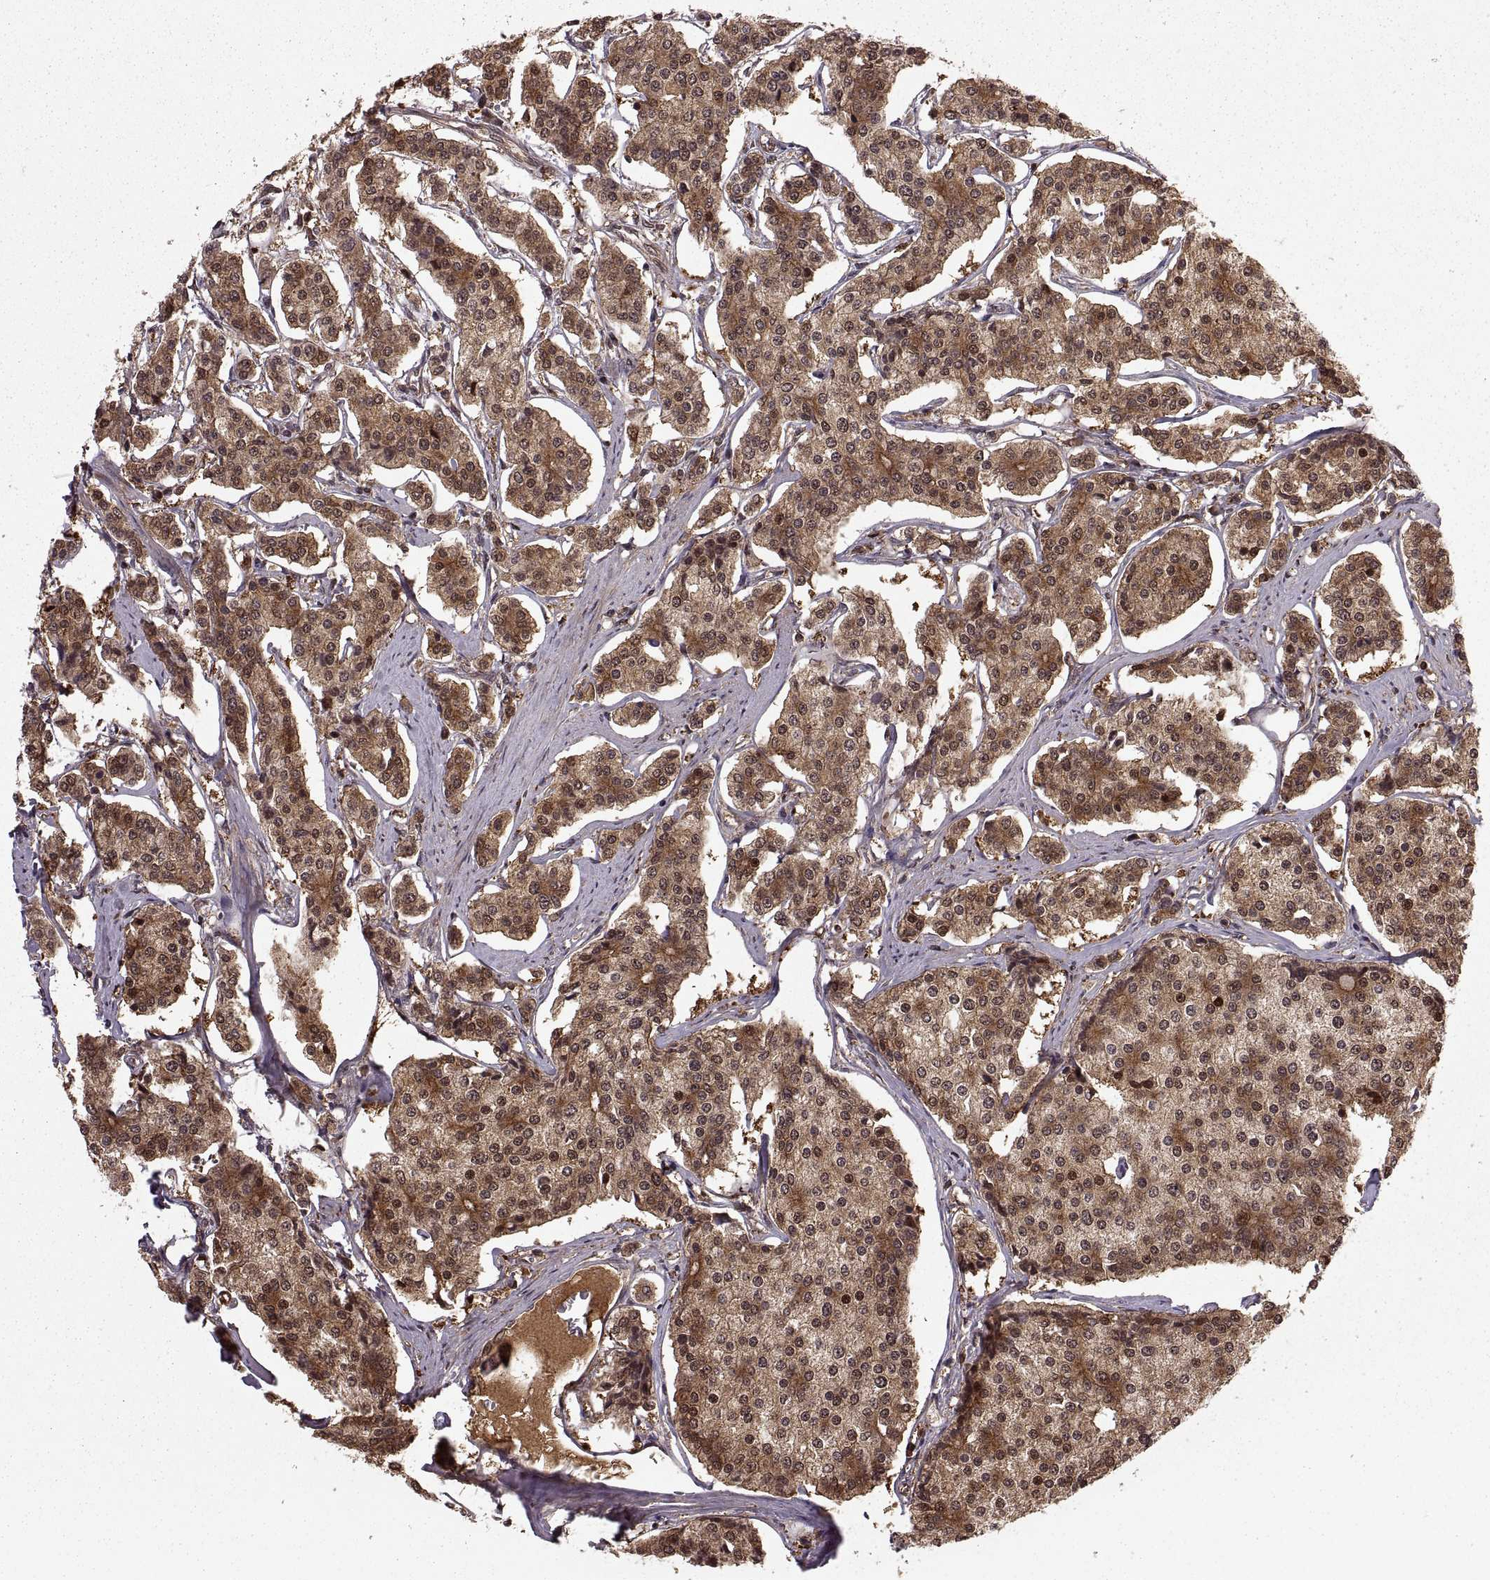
{"staining": {"intensity": "strong", "quantity": "25%-75%", "location": "cytoplasmic/membranous,nuclear"}, "tissue": "carcinoid", "cell_type": "Tumor cells", "image_type": "cancer", "snomed": [{"axis": "morphology", "description": "Carcinoid, malignant, NOS"}, {"axis": "topography", "description": "Small intestine"}], "caption": "Tumor cells show high levels of strong cytoplasmic/membranous and nuclear staining in about 25%-75% of cells in human malignant carcinoid. (brown staining indicates protein expression, while blue staining denotes nuclei).", "gene": "DEDD", "patient": {"sex": "female", "age": 65}}